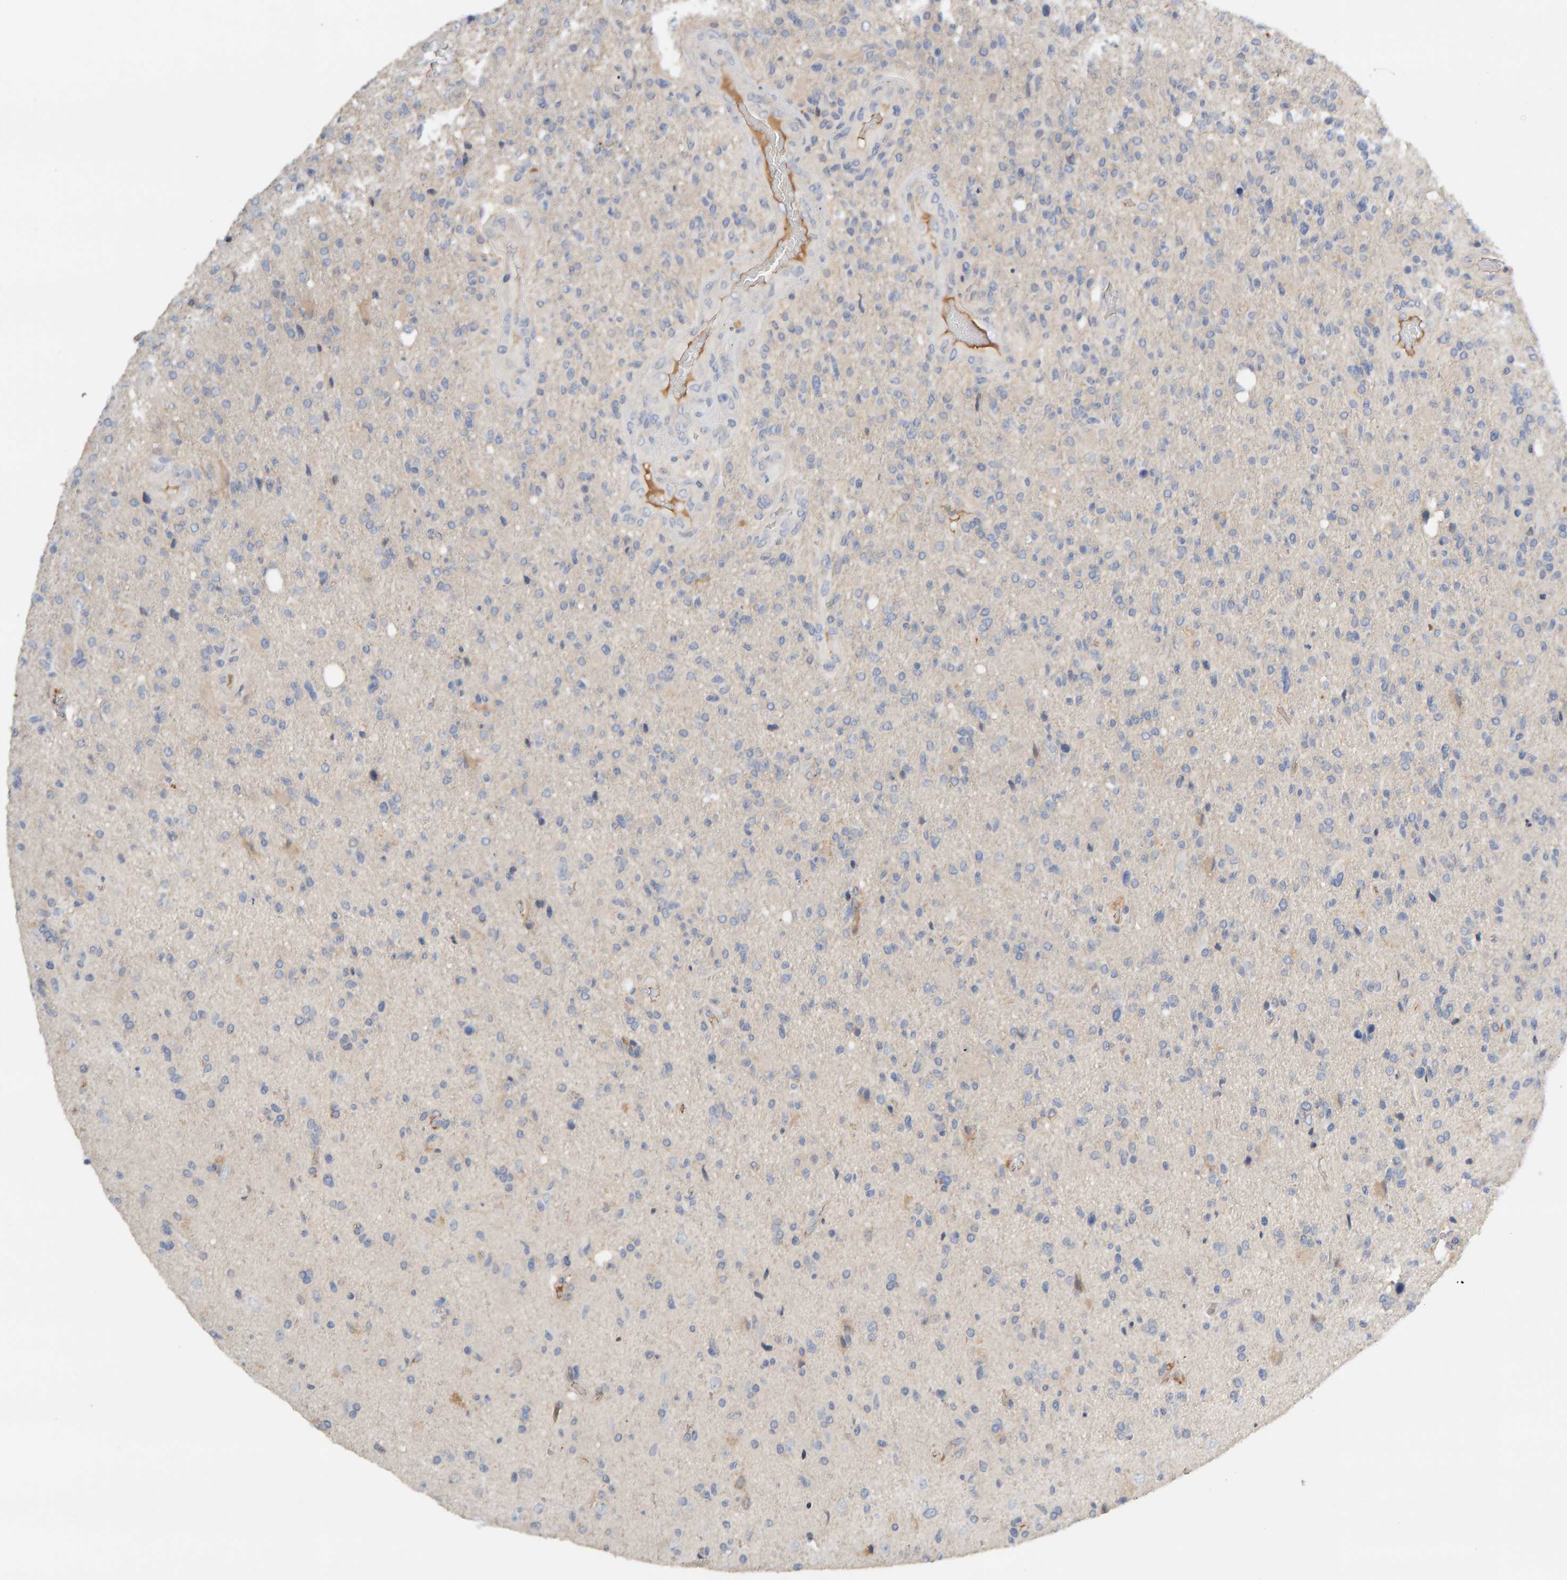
{"staining": {"intensity": "negative", "quantity": "none", "location": "none"}, "tissue": "glioma", "cell_type": "Tumor cells", "image_type": "cancer", "snomed": [{"axis": "morphology", "description": "Glioma, malignant, High grade"}, {"axis": "topography", "description": "Brain"}], "caption": "Immunohistochemistry micrograph of neoplastic tissue: human high-grade glioma (malignant) stained with DAB (3,3'-diaminobenzidine) demonstrates no significant protein expression in tumor cells.", "gene": "GFUS", "patient": {"sex": "male", "age": 72}}